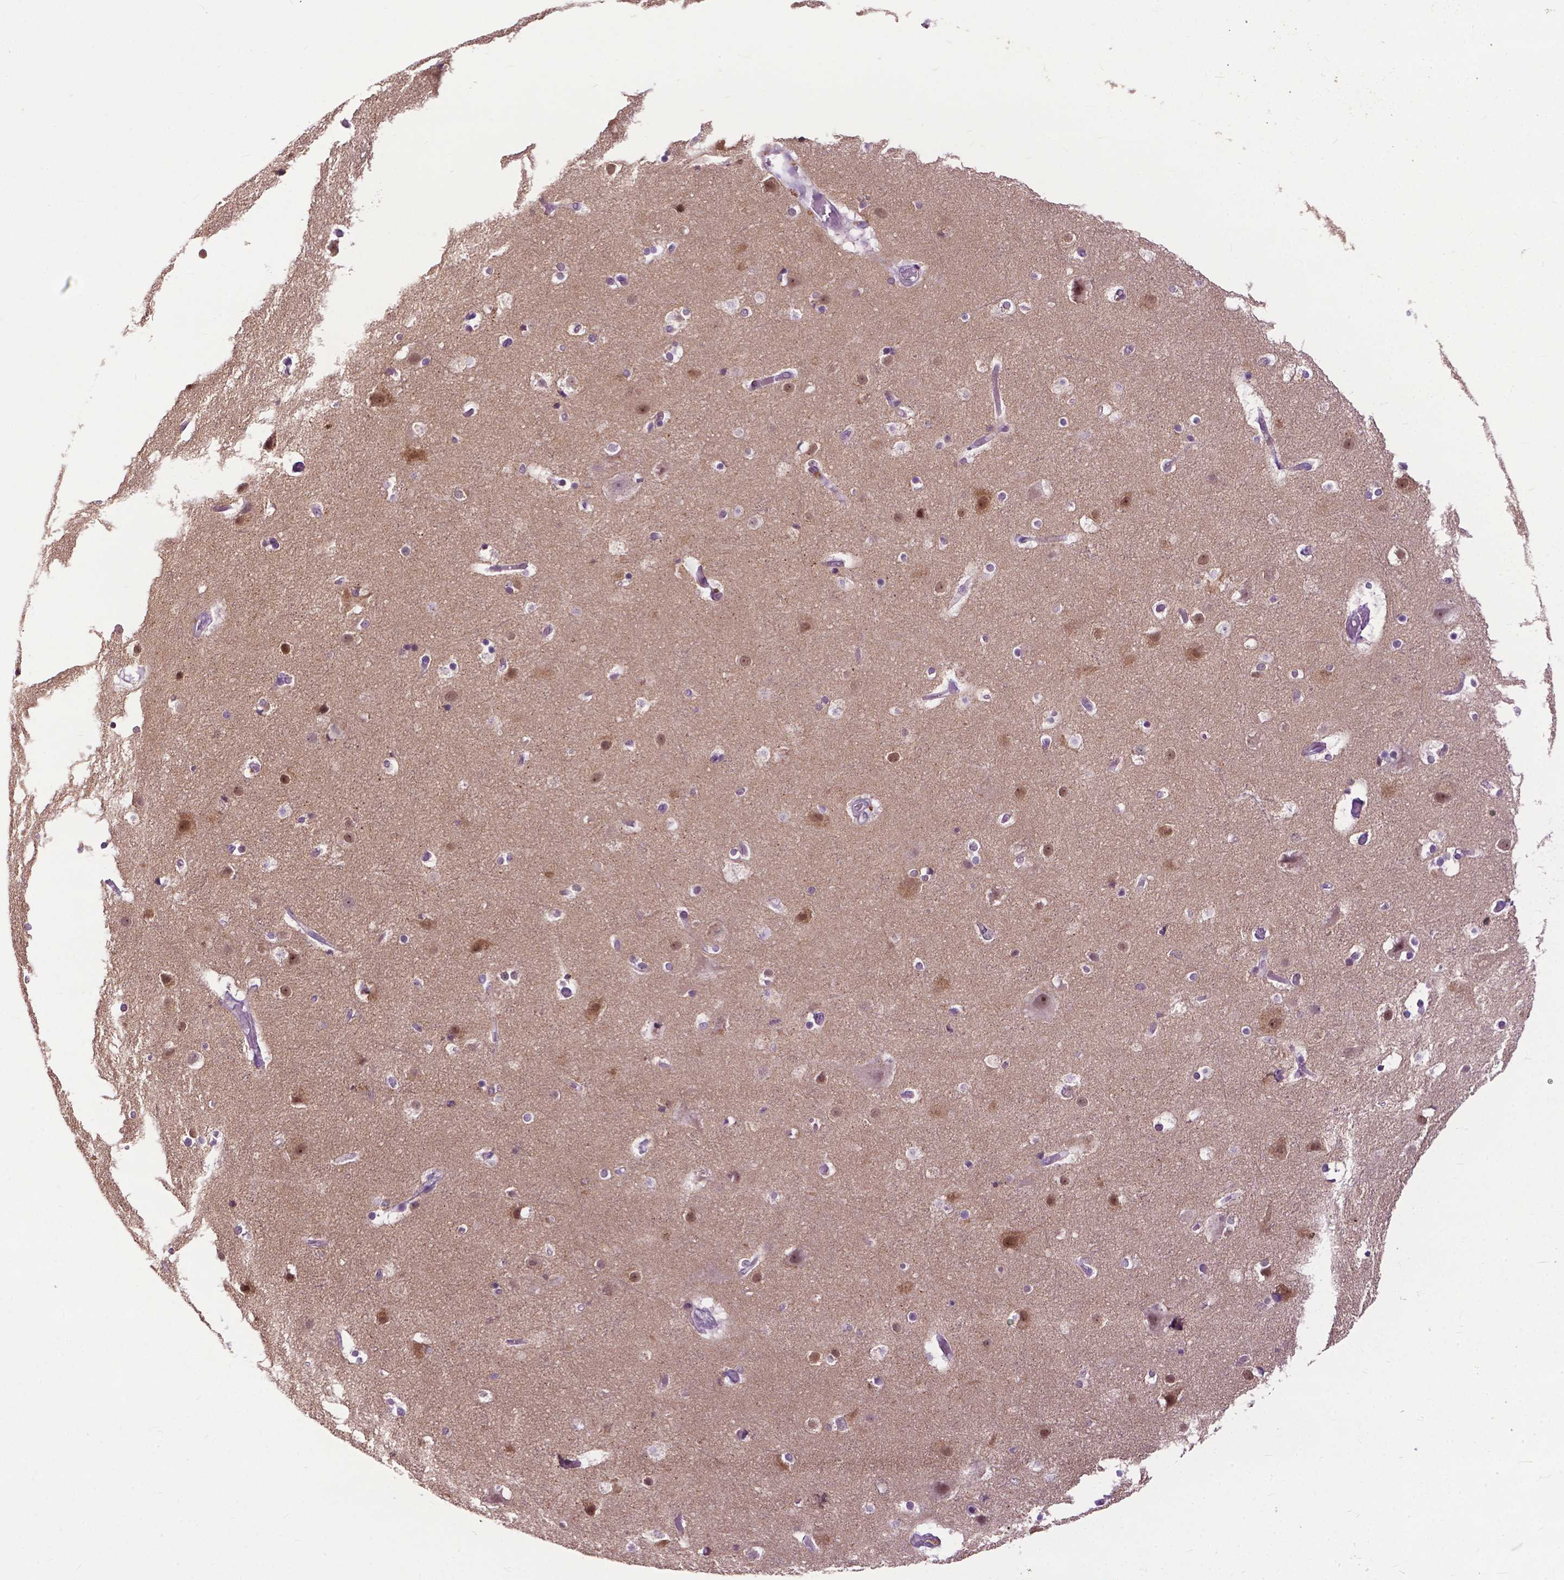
{"staining": {"intensity": "weak", "quantity": "<25%", "location": "cytoplasmic/membranous"}, "tissue": "cerebral cortex", "cell_type": "Endothelial cells", "image_type": "normal", "snomed": [{"axis": "morphology", "description": "Normal tissue, NOS"}, {"axis": "topography", "description": "Cerebral cortex"}], "caption": "Immunohistochemistry (IHC) histopathology image of benign cerebral cortex stained for a protein (brown), which reveals no expression in endothelial cells.", "gene": "TTC9B", "patient": {"sex": "female", "age": 52}}